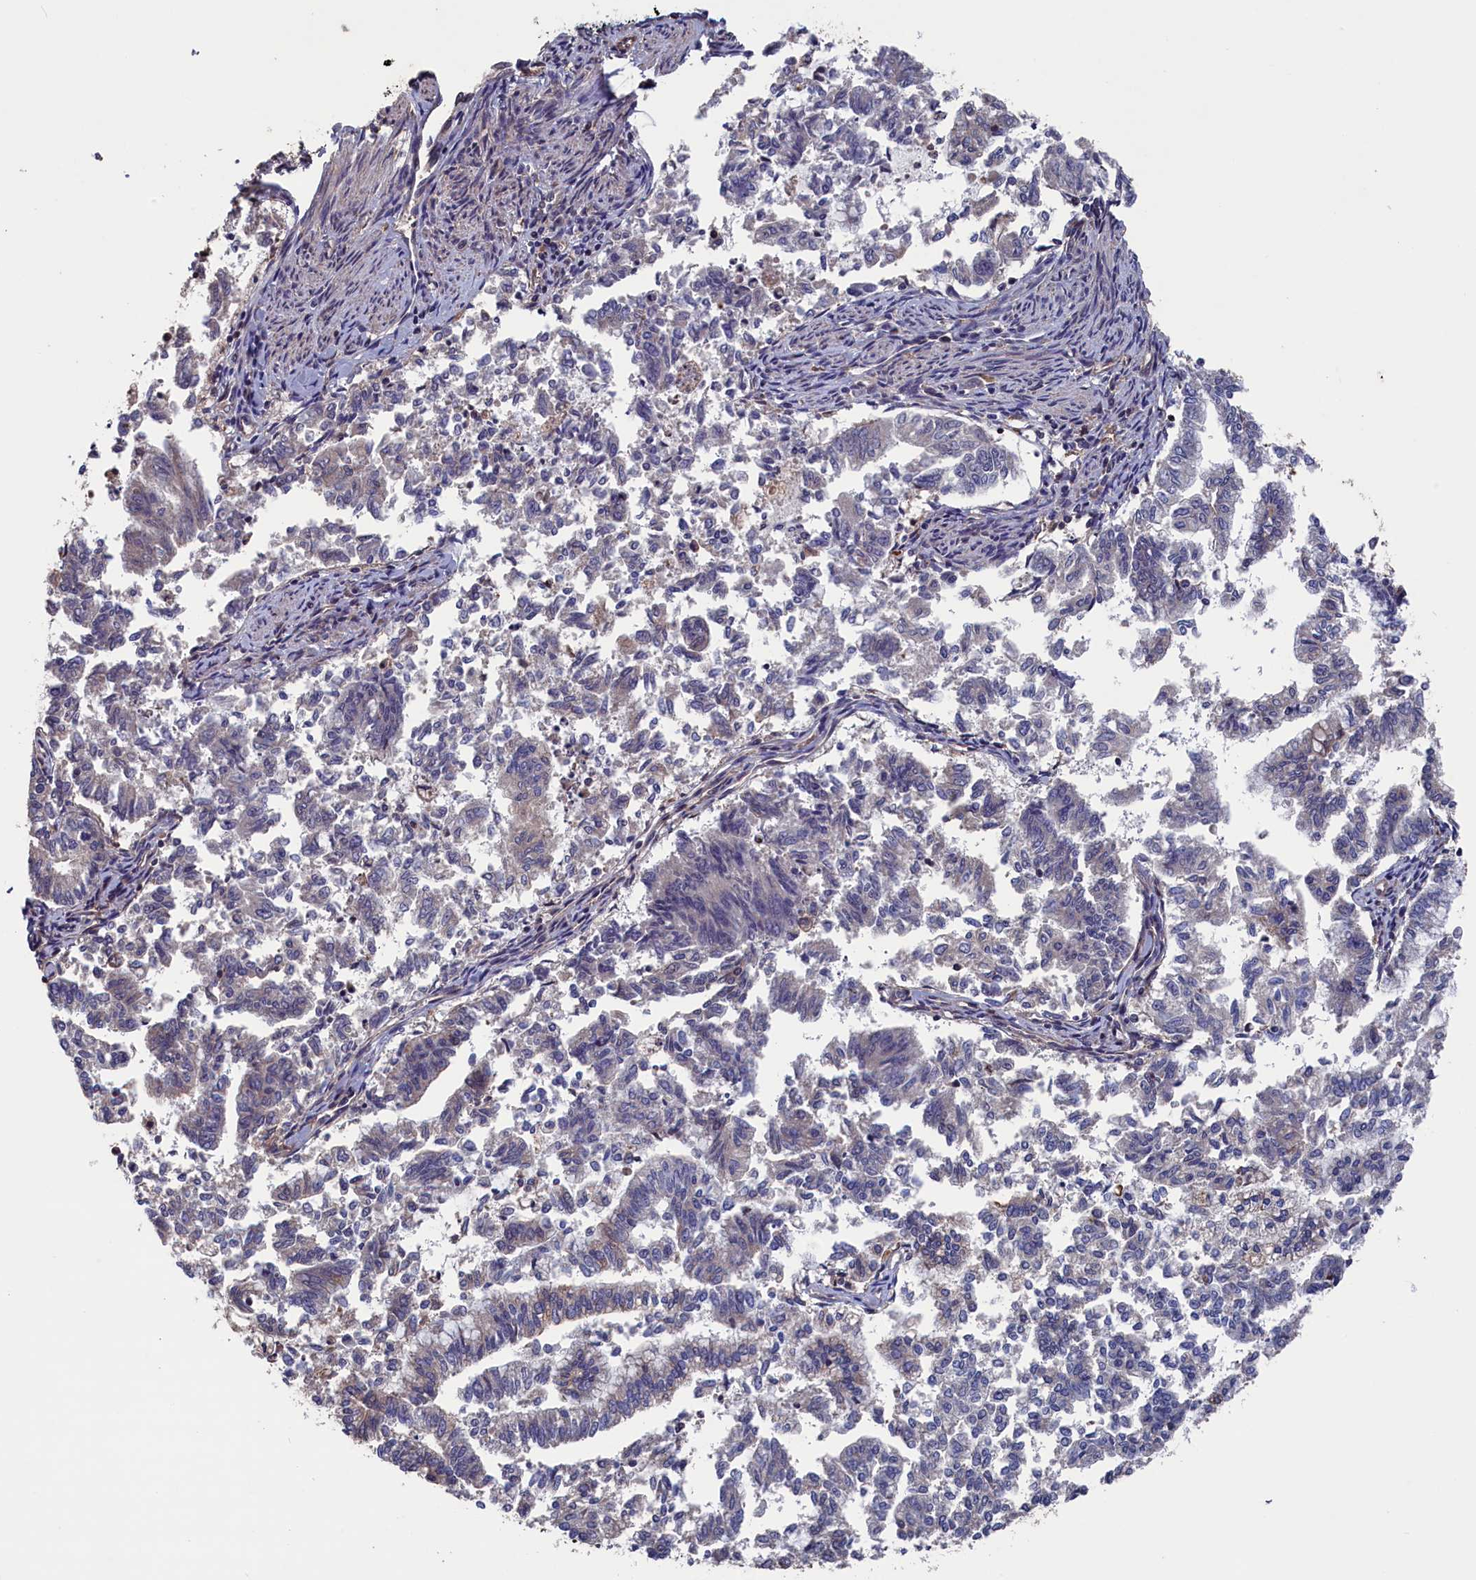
{"staining": {"intensity": "weak", "quantity": "<25%", "location": "cytoplasmic/membranous"}, "tissue": "endometrial cancer", "cell_type": "Tumor cells", "image_type": "cancer", "snomed": [{"axis": "morphology", "description": "Adenocarcinoma, NOS"}, {"axis": "topography", "description": "Endometrium"}], "caption": "This photomicrograph is of endometrial adenocarcinoma stained with immunohistochemistry to label a protein in brown with the nuclei are counter-stained blue. There is no positivity in tumor cells.", "gene": "SPATA13", "patient": {"sex": "female", "age": 79}}